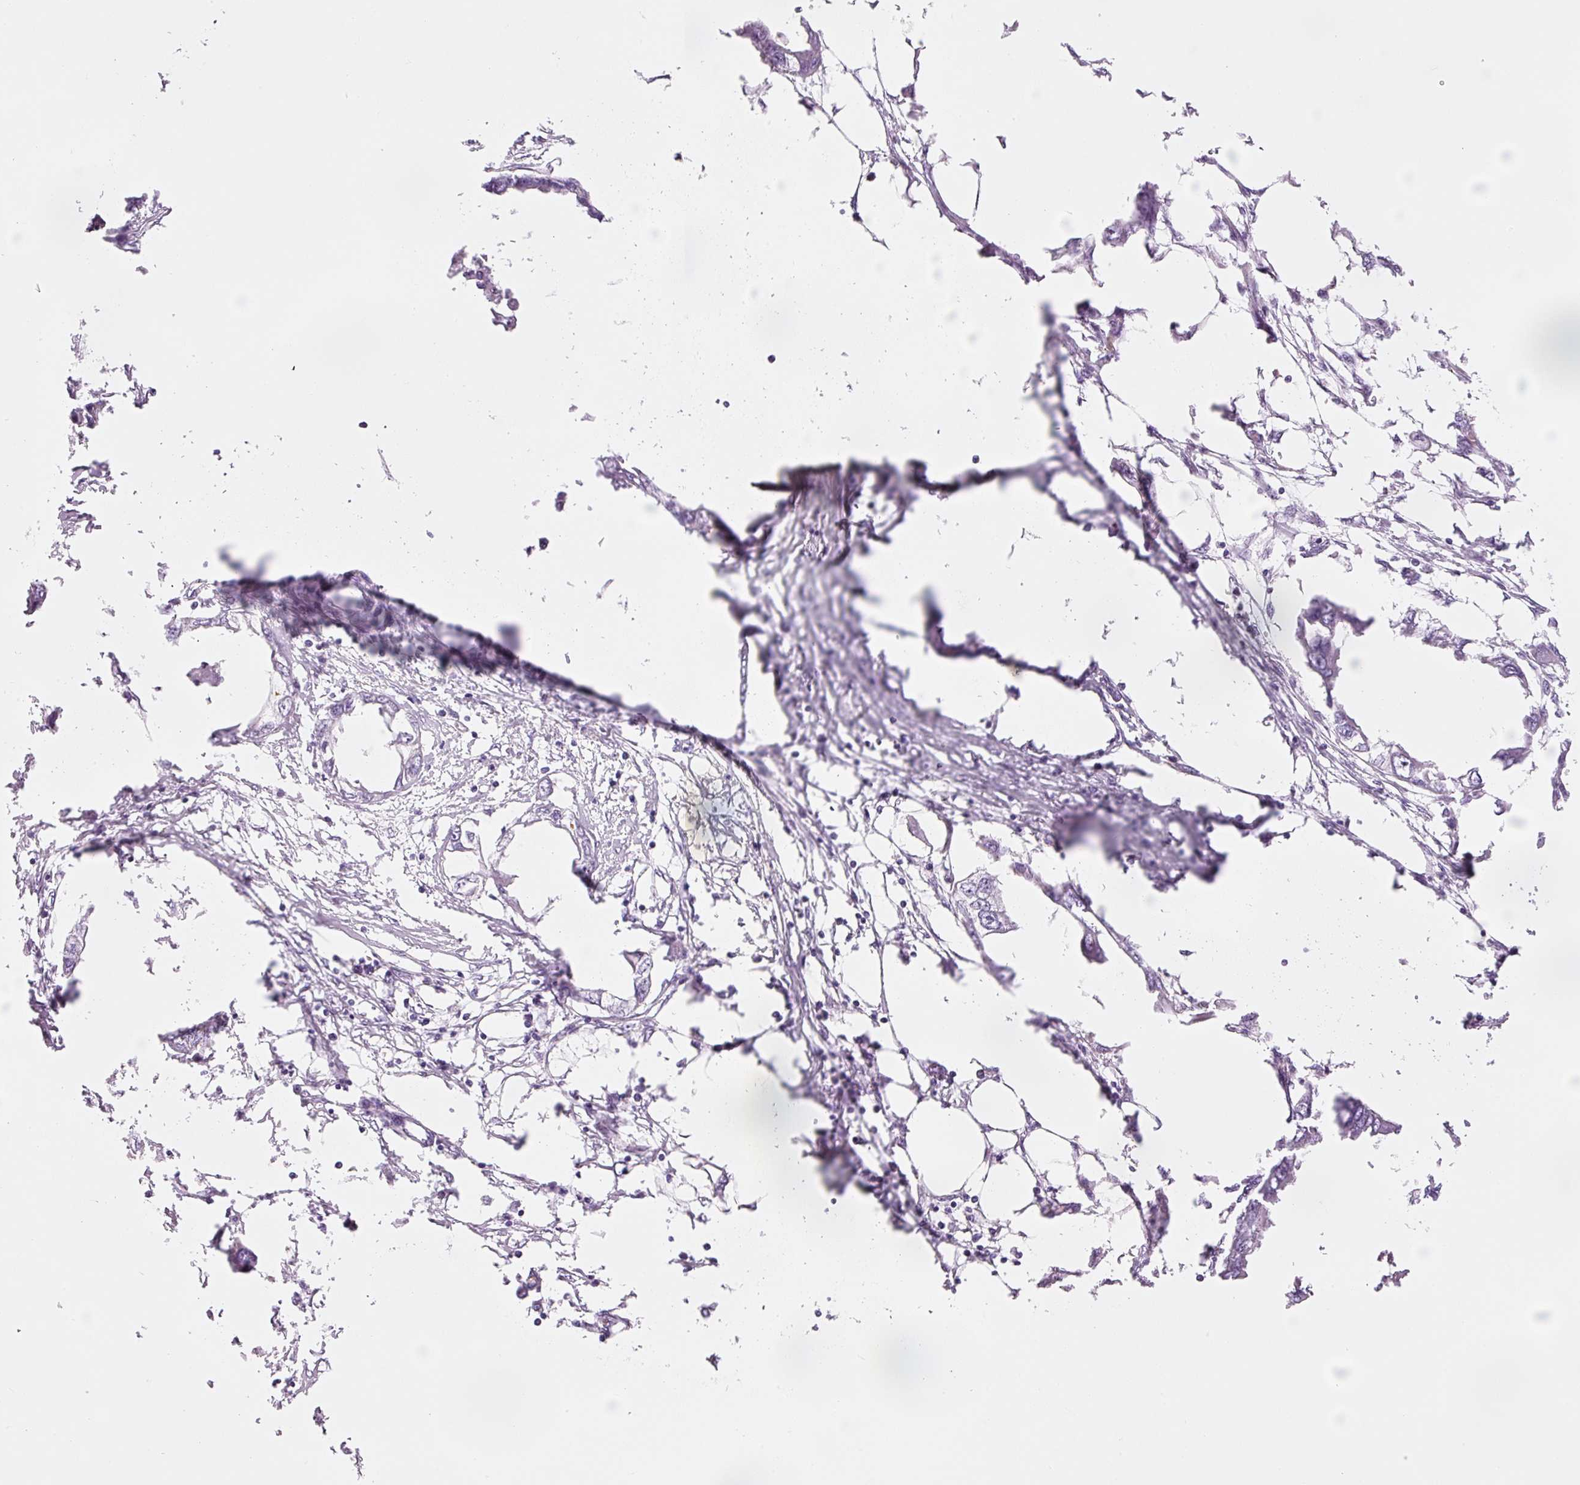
{"staining": {"intensity": "negative", "quantity": "none", "location": "none"}, "tissue": "endometrial cancer", "cell_type": "Tumor cells", "image_type": "cancer", "snomed": [{"axis": "morphology", "description": "Adenocarcinoma, NOS"}, {"axis": "morphology", "description": "Adenocarcinoma, metastatic, NOS"}, {"axis": "topography", "description": "Adipose tissue"}, {"axis": "topography", "description": "Endometrium"}], "caption": "The photomicrograph reveals no significant staining in tumor cells of endometrial cancer. Nuclei are stained in blue.", "gene": "HSPA4L", "patient": {"sex": "female", "age": 67}}